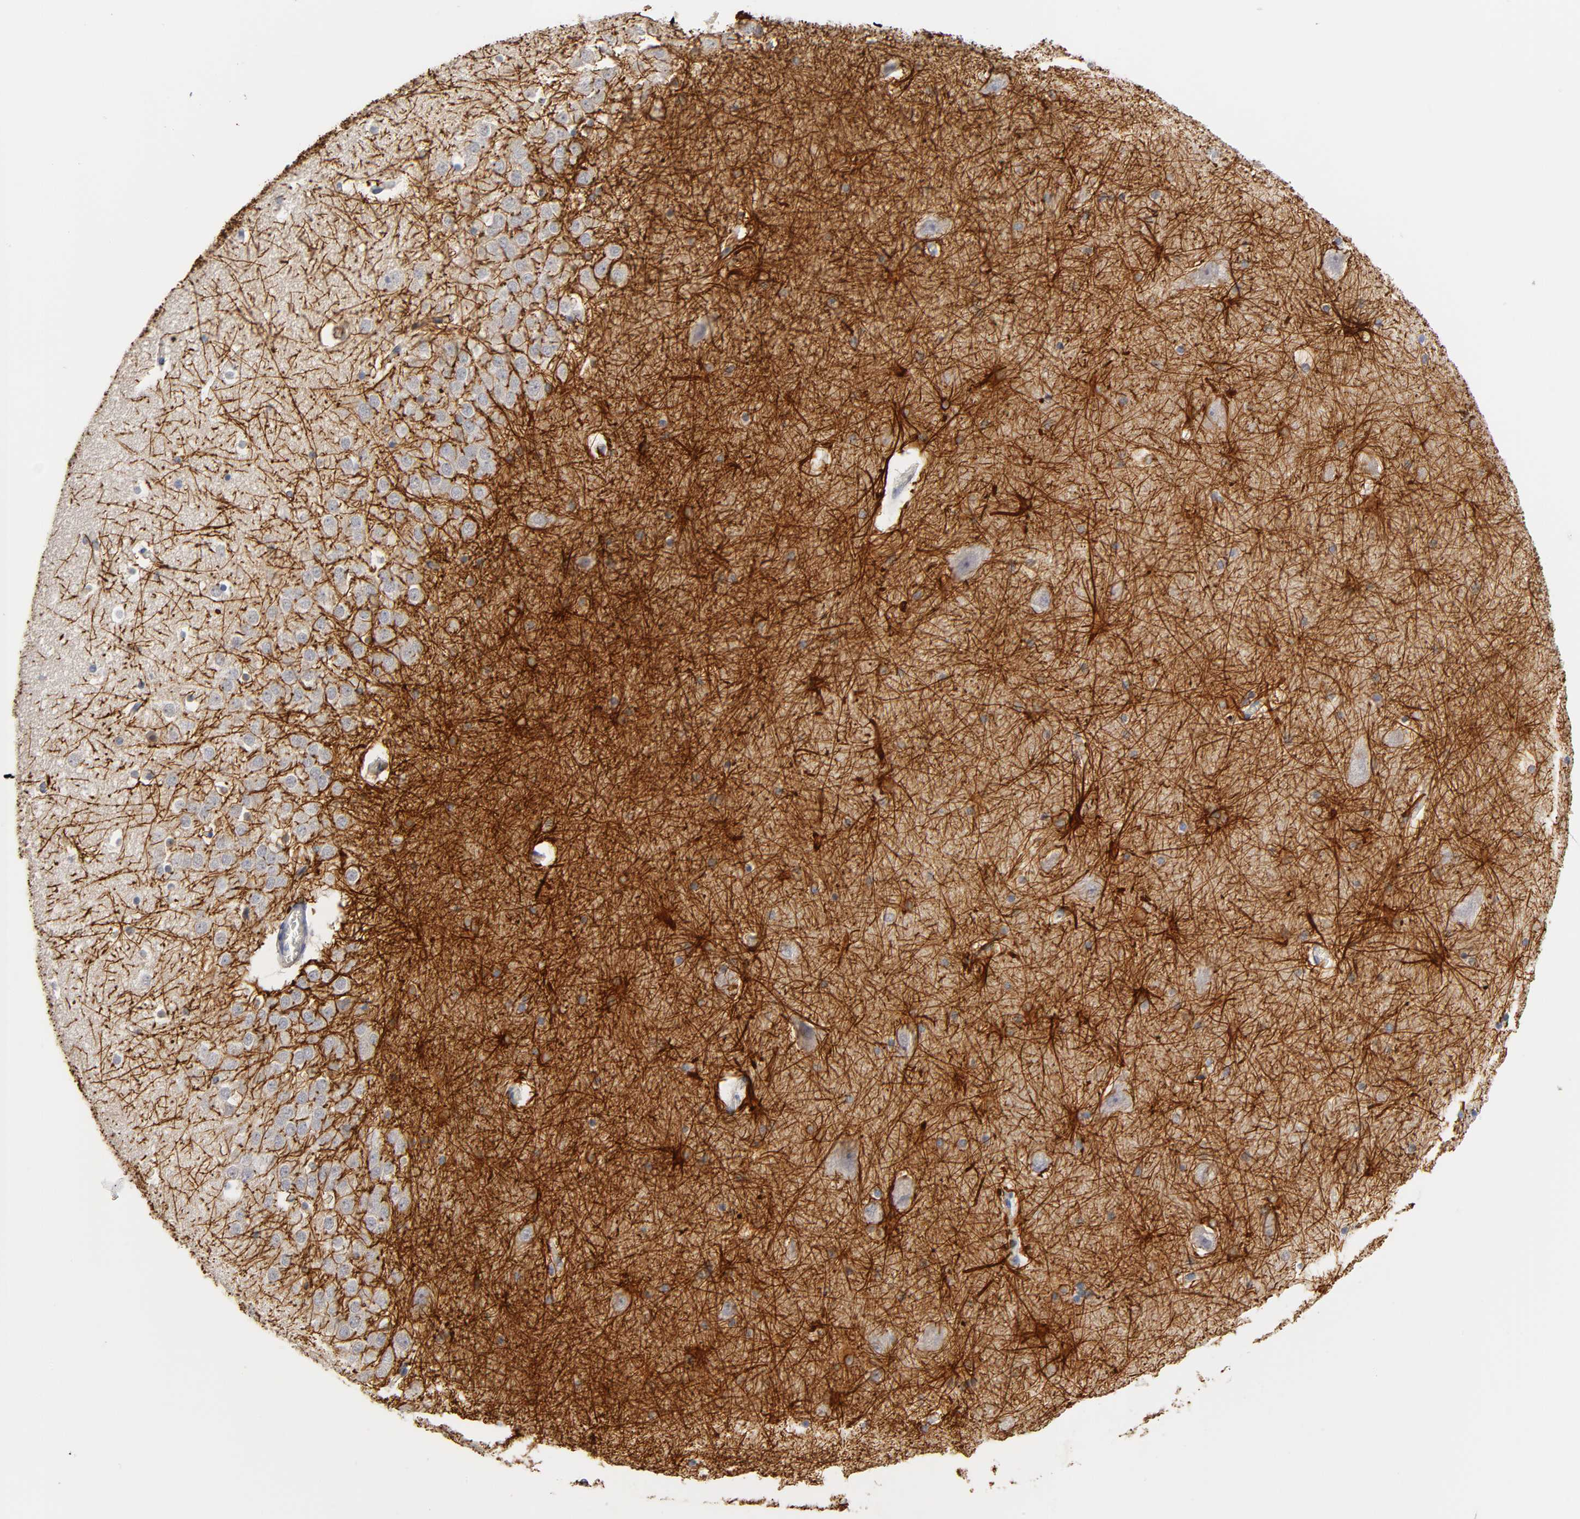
{"staining": {"intensity": "strong", "quantity": ">75%", "location": "cytoplasmic/membranous"}, "tissue": "hippocampus", "cell_type": "Glial cells", "image_type": "normal", "snomed": [{"axis": "morphology", "description": "Normal tissue, NOS"}, {"axis": "topography", "description": "Hippocampus"}], "caption": "This is an image of immunohistochemistry (IHC) staining of unremarkable hippocampus, which shows strong positivity in the cytoplasmic/membranous of glial cells.", "gene": "OVOL1", "patient": {"sex": "male", "age": 45}}